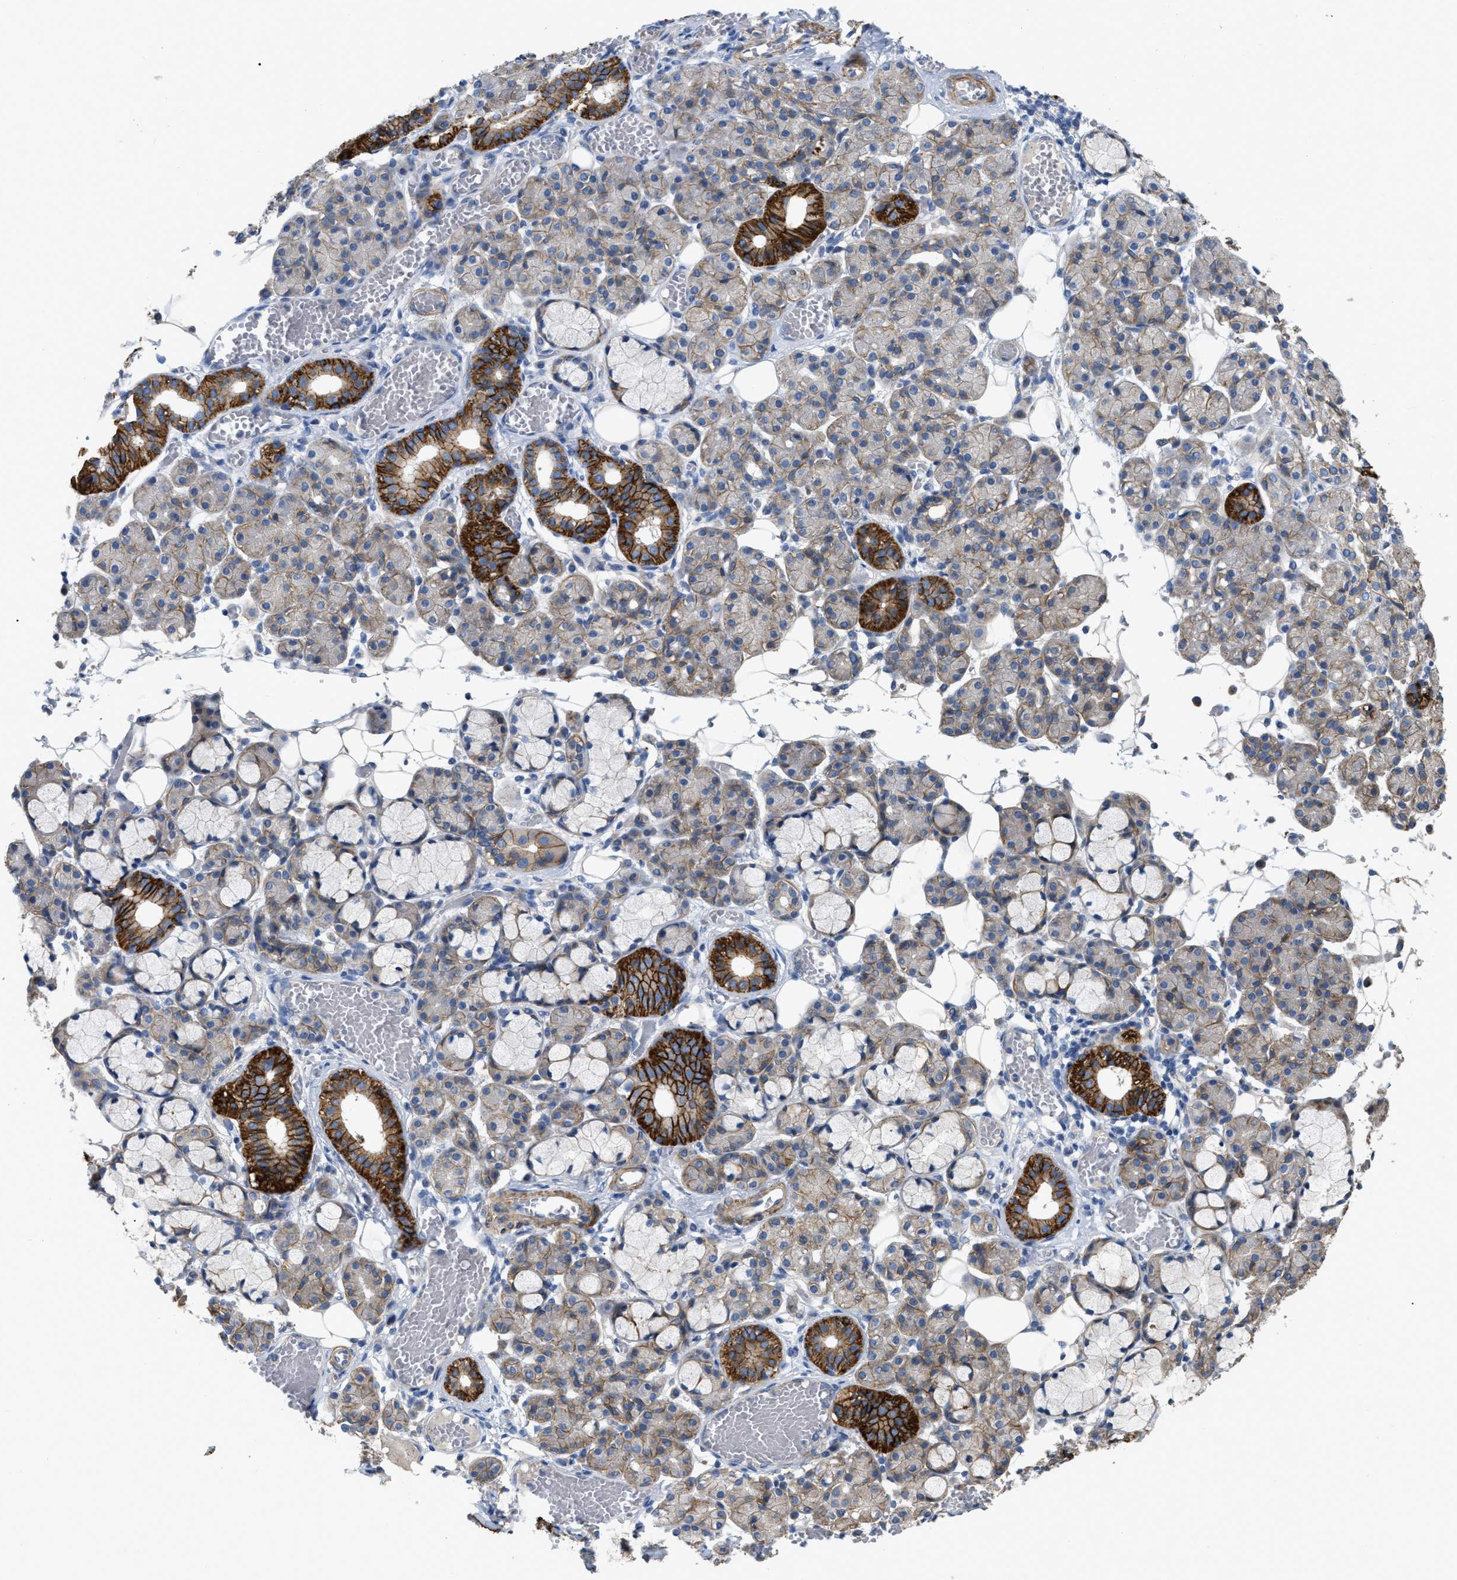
{"staining": {"intensity": "strong", "quantity": "25%-75%", "location": "cytoplasmic/membranous"}, "tissue": "salivary gland", "cell_type": "Glandular cells", "image_type": "normal", "snomed": [{"axis": "morphology", "description": "Normal tissue, NOS"}, {"axis": "topography", "description": "Salivary gland"}], "caption": "Strong cytoplasmic/membranous staining is present in approximately 25%-75% of glandular cells in normal salivary gland. The staining was performed using DAB, with brown indicating positive protein expression. Nuclei are stained blue with hematoxylin.", "gene": "DHX58", "patient": {"sex": "male", "age": 63}}